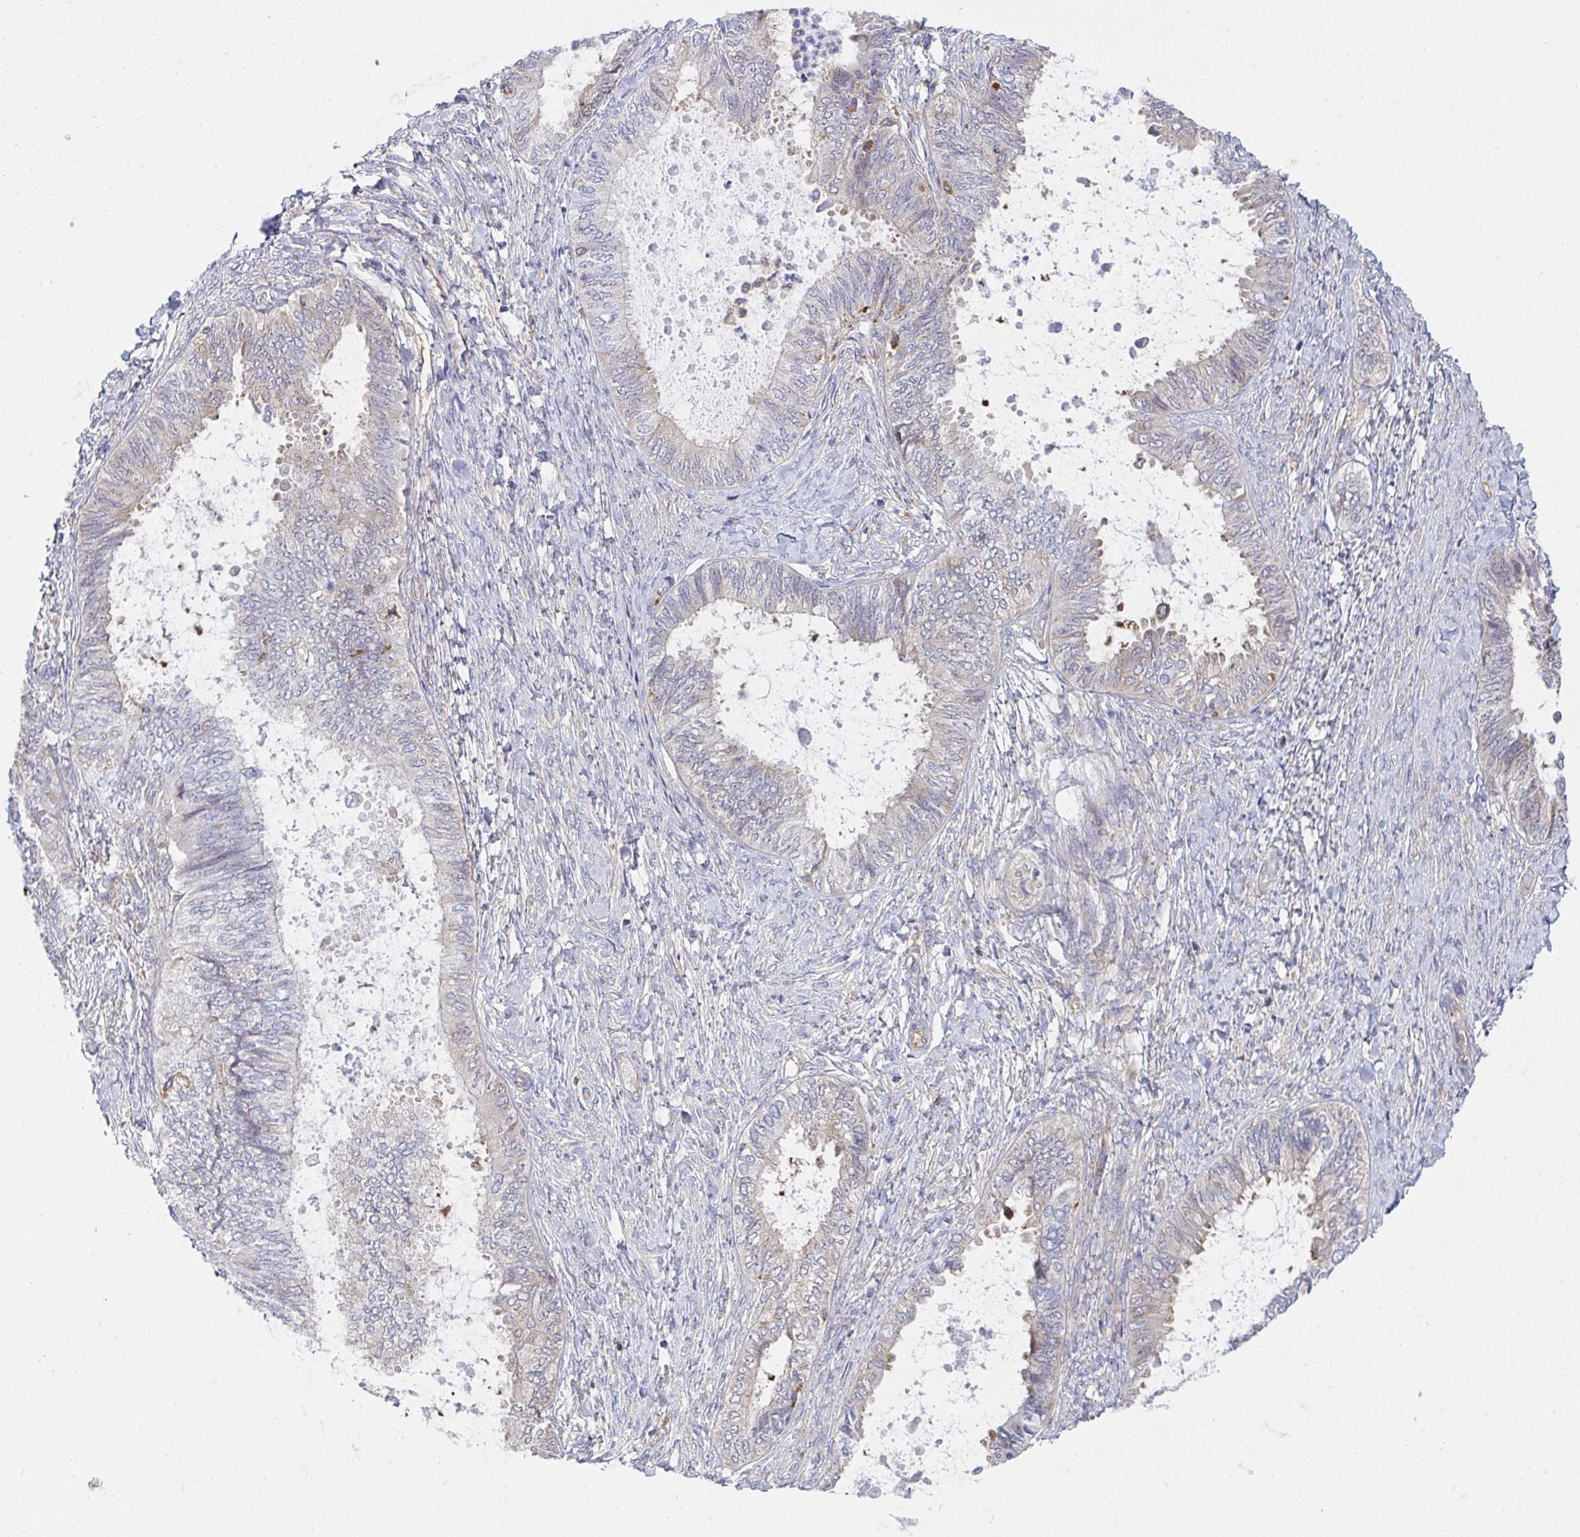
{"staining": {"intensity": "weak", "quantity": "<25%", "location": "cytoplasmic/membranous"}, "tissue": "ovarian cancer", "cell_type": "Tumor cells", "image_type": "cancer", "snomed": [{"axis": "morphology", "description": "Carcinoma, endometroid"}, {"axis": "topography", "description": "Ovary"}], "caption": "IHC photomicrograph of ovarian cancer (endometroid carcinoma) stained for a protein (brown), which shows no staining in tumor cells.", "gene": "WNK1", "patient": {"sex": "female", "age": 70}}